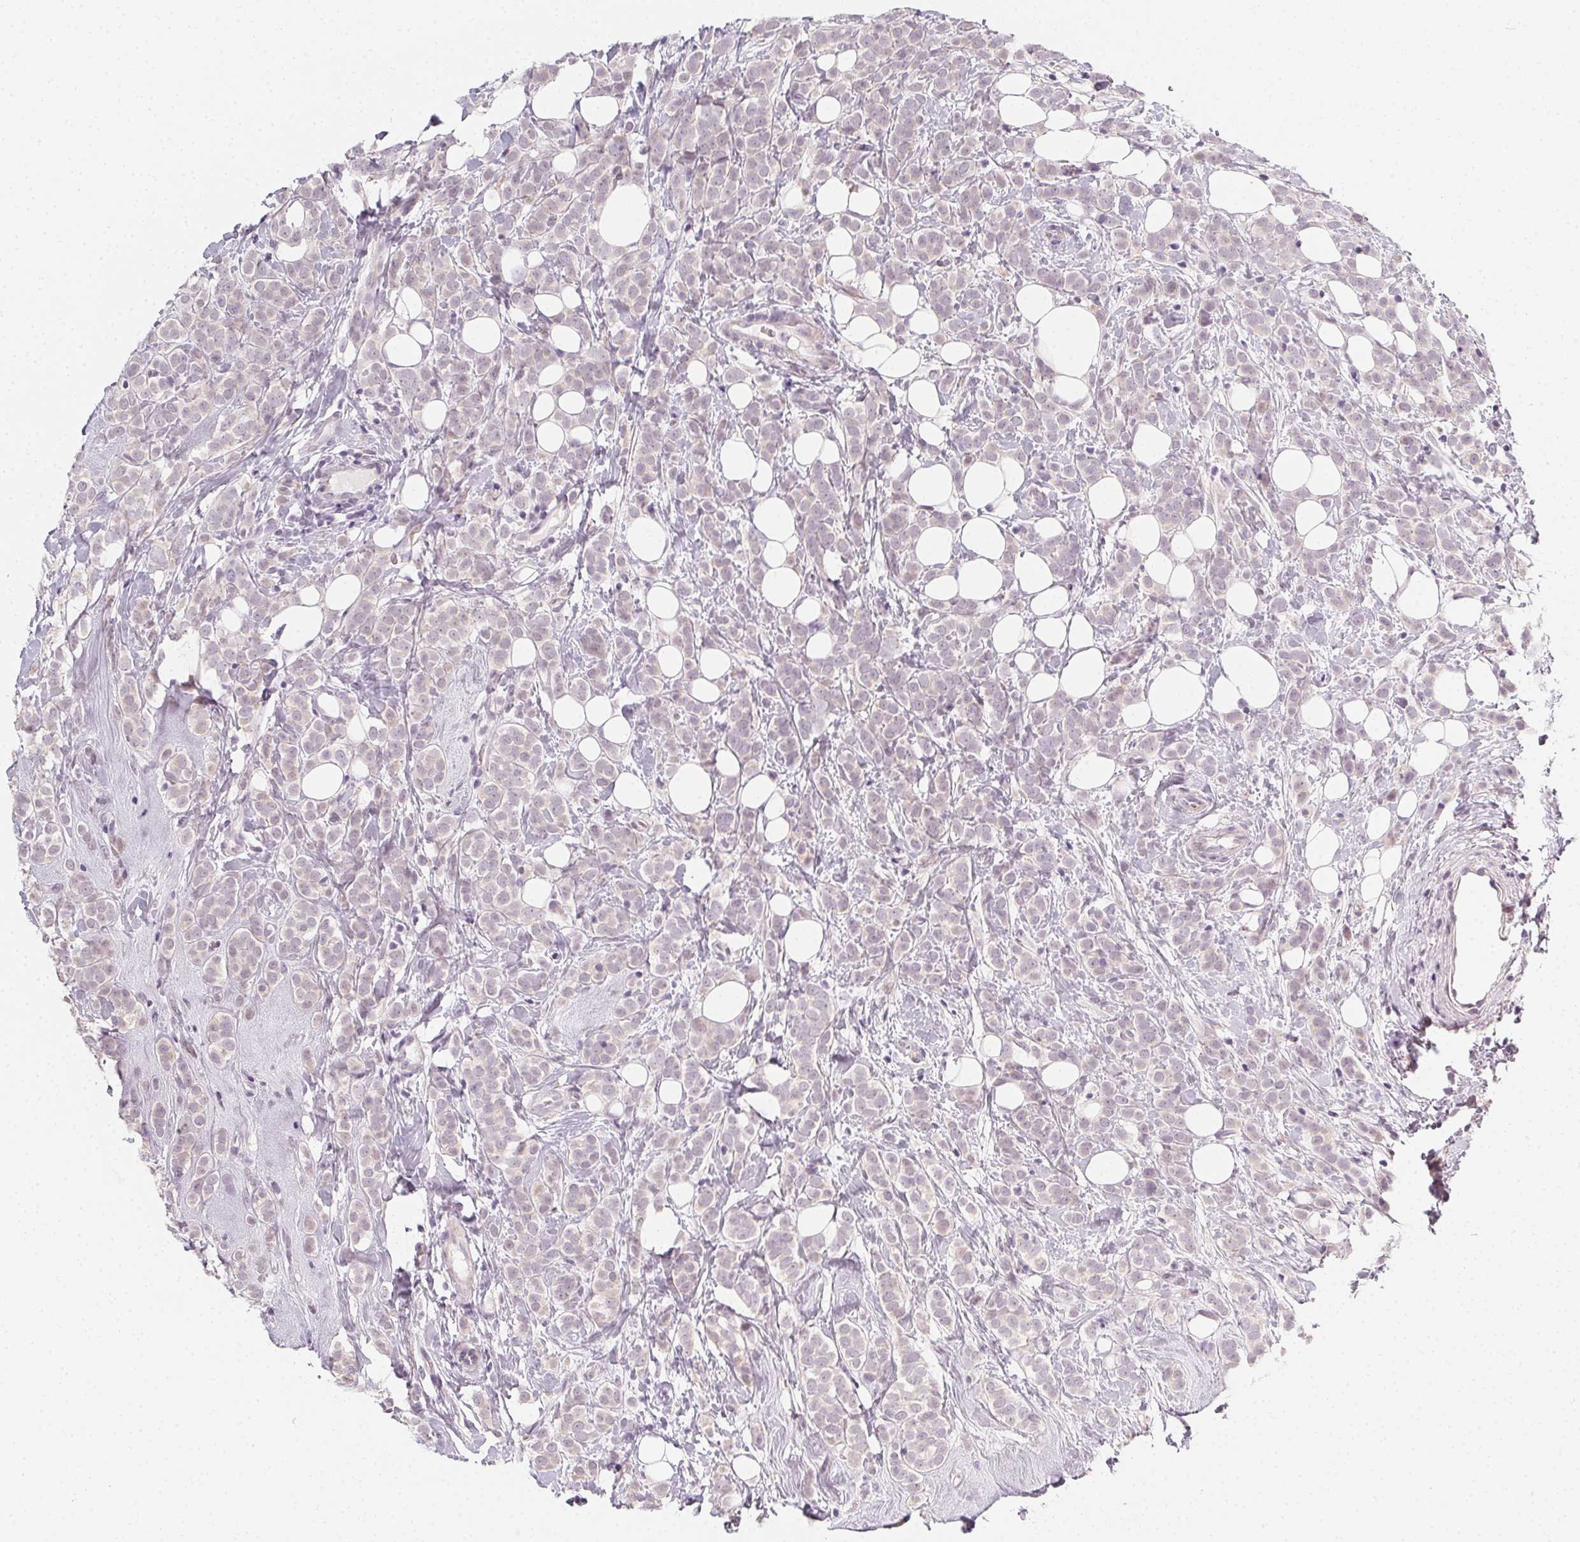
{"staining": {"intensity": "negative", "quantity": "none", "location": "none"}, "tissue": "breast cancer", "cell_type": "Tumor cells", "image_type": "cancer", "snomed": [{"axis": "morphology", "description": "Lobular carcinoma"}, {"axis": "topography", "description": "Breast"}], "caption": "Immunohistochemistry micrograph of human lobular carcinoma (breast) stained for a protein (brown), which exhibits no expression in tumor cells.", "gene": "CCDC96", "patient": {"sex": "female", "age": 49}}